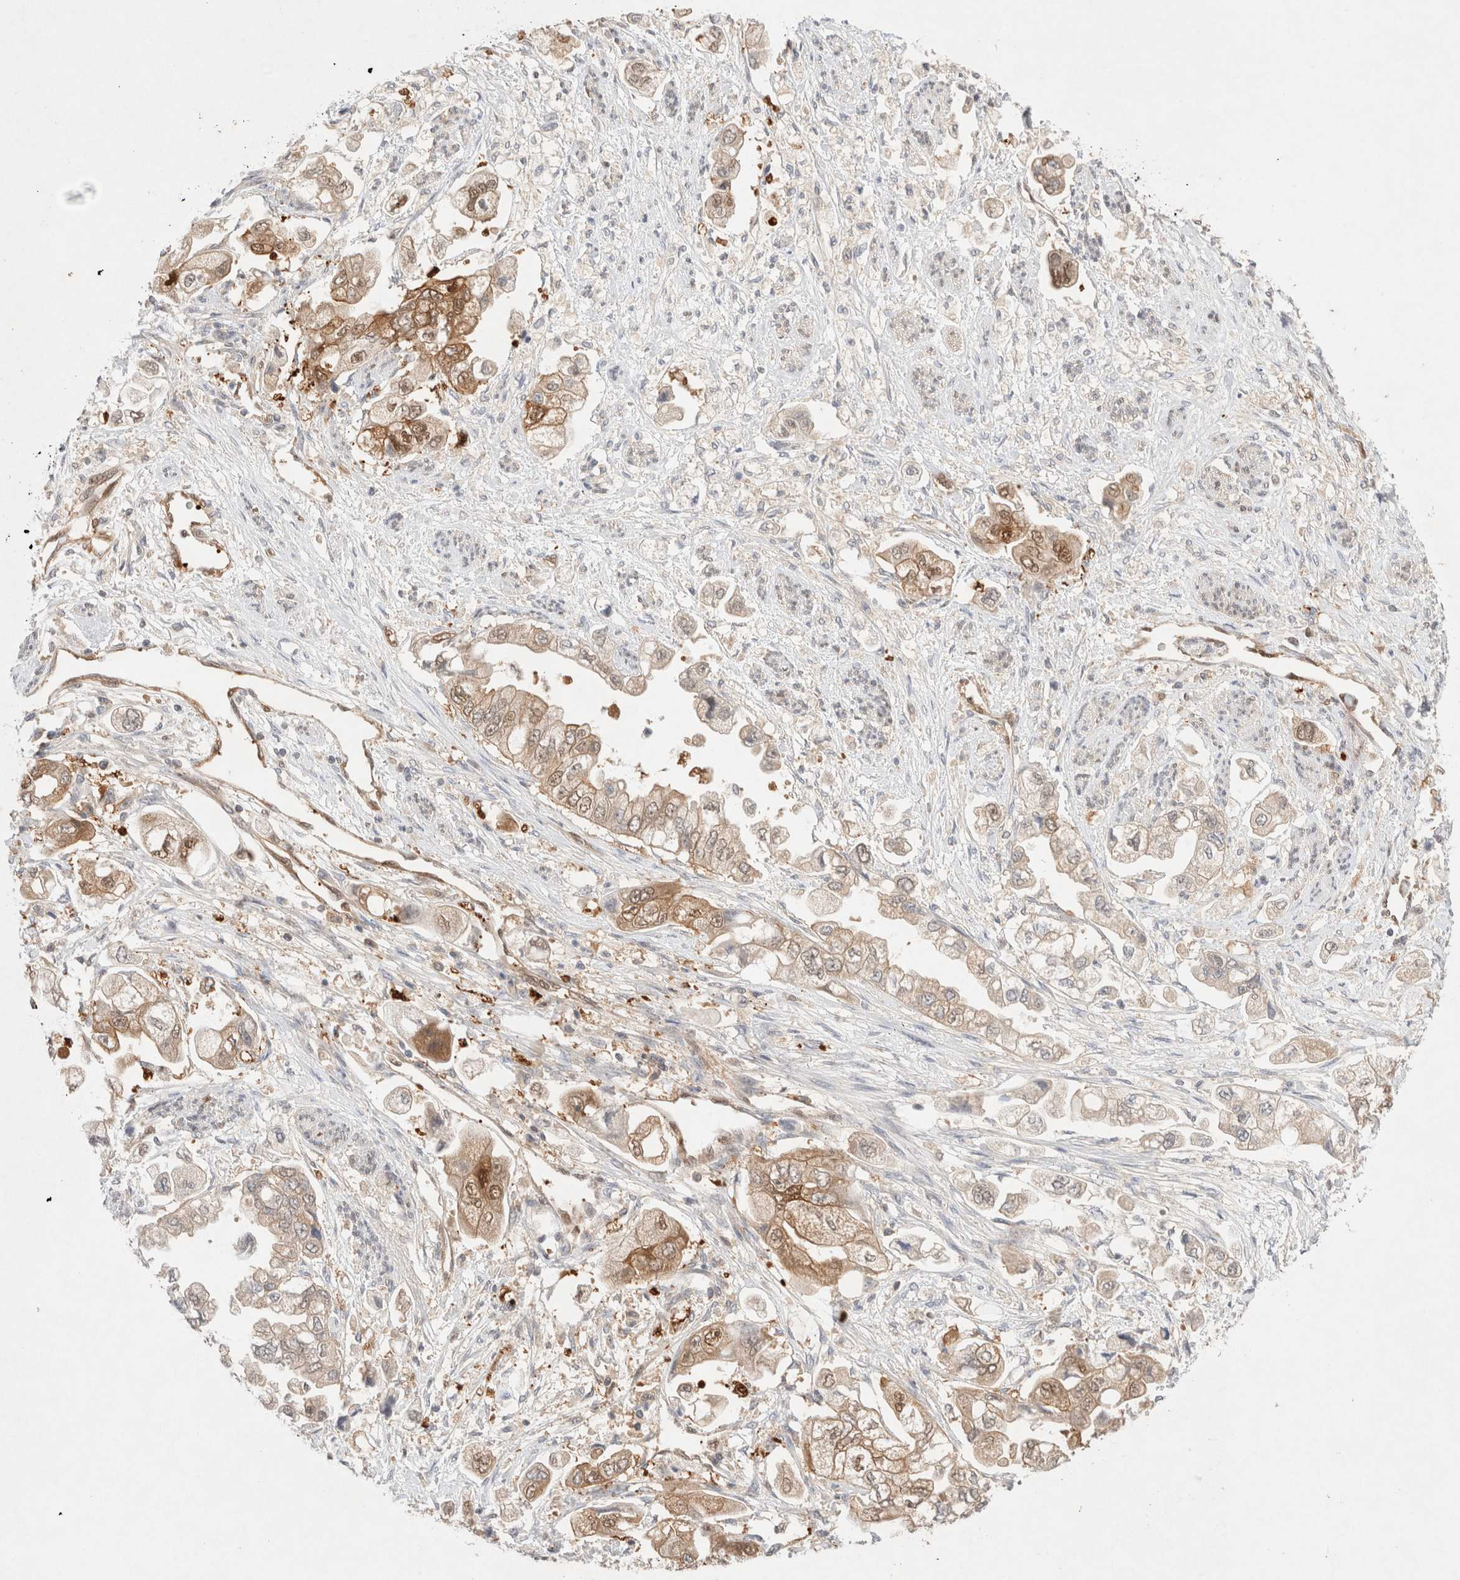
{"staining": {"intensity": "moderate", "quantity": ">75%", "location": "cytoplasmic/membranous,nuclear"}, "tissue": "stomach cancer", "cell_type": "Tumor cells", "image_type": "cancer", "snomed": [{"axis": "morphology", "description": "Adenocarcinoma, NOS"}, {"axis": "topography", "description": "Stomach"}], "caption": "Immunohistochemical staining of human adenocarcinoma (stomach) shows medium levels of moderate cytoplasmic/membranous and nuclear protein expression in about >75% of tumor cells. (DAB (3,3'-diaminobenzidine) = brown stain, brightfield microscopy at high magnification).", "gene": "STARD10", "patient": {"sex": "male", "age": 62}}